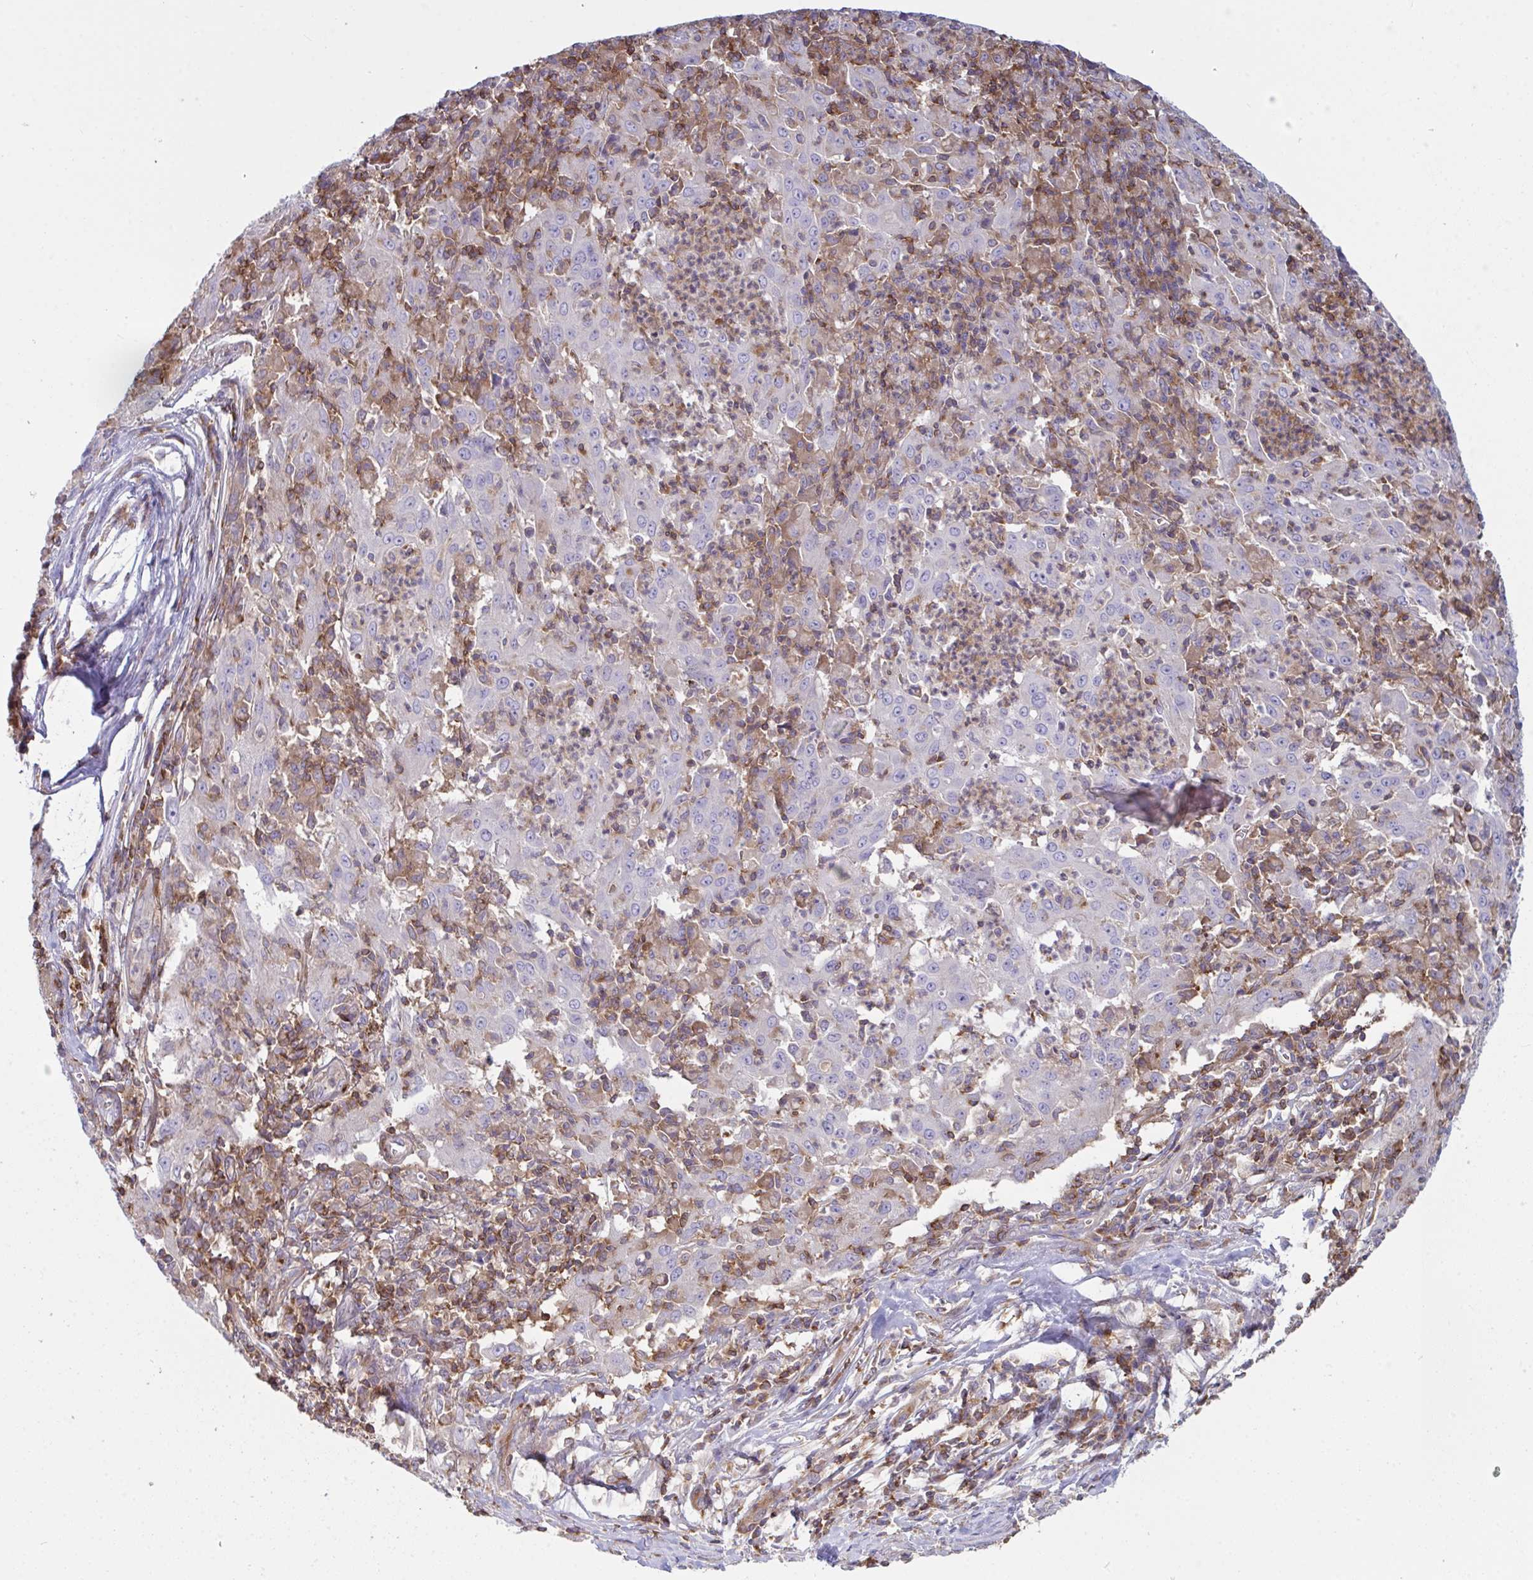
{"staining": {"intensity": "negative", "quantity": "none", "location": "none"}, "tissue": "pancreatic cancer", "cell_type": "Tumor cells", "image_type": "cancer", "snomed": [{"axis": "morphology", "description": "Adenocarcinoma, NOS"}, {"axis": "topography", "description": "Pancreas"}], "caption": "This micrograph is of pancreatic cancer stained with immunohistochemistry to label a protein in brown with the nuclei are counter-stained blue. There is no positivity in tumor cells.", "gene": "TSC22D3", "patient": {"sex": "male", "age": 63}}